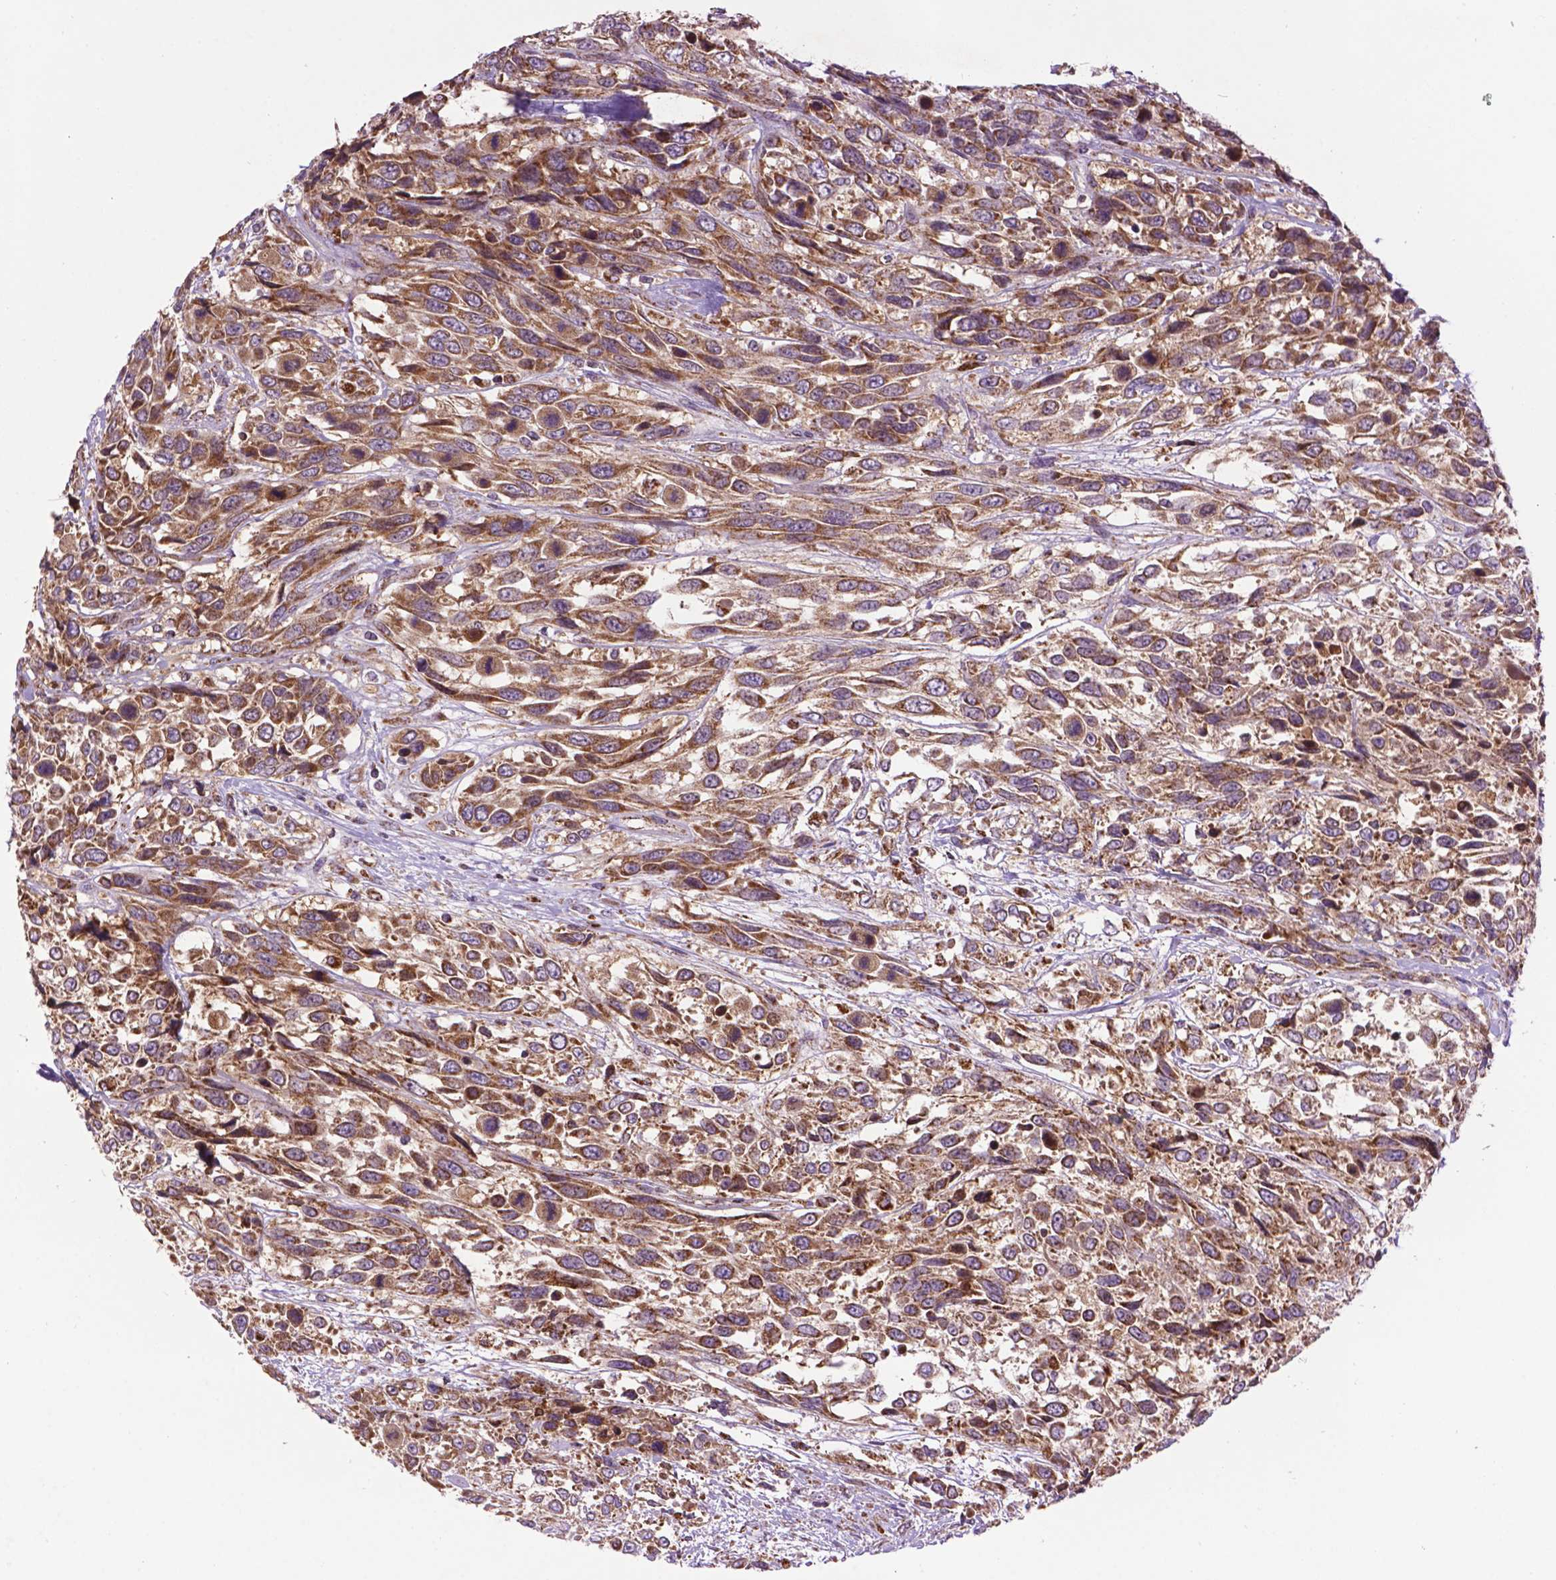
{"staining": {"intensity": "moderate", "quantity": ">75%", "location": "cytoplasmic/membranous"}, "tissue": "urothelial cancer", "cell_type": "Tumor cells", "image_type": "cancer", "snomed": [{"axis": "morphology", "description": "Urothelial carcinoma, High grade"}, {"axis": "topography", "description": "Urinary bladder"}], "caption": "Urothelial cancer stained with IHC demonstrates moderate cytoplasmic/membranous expression in about >75% of tumor cells.", "gene": "PYCR3", "patient": {"sex": "female", "age": 70}}